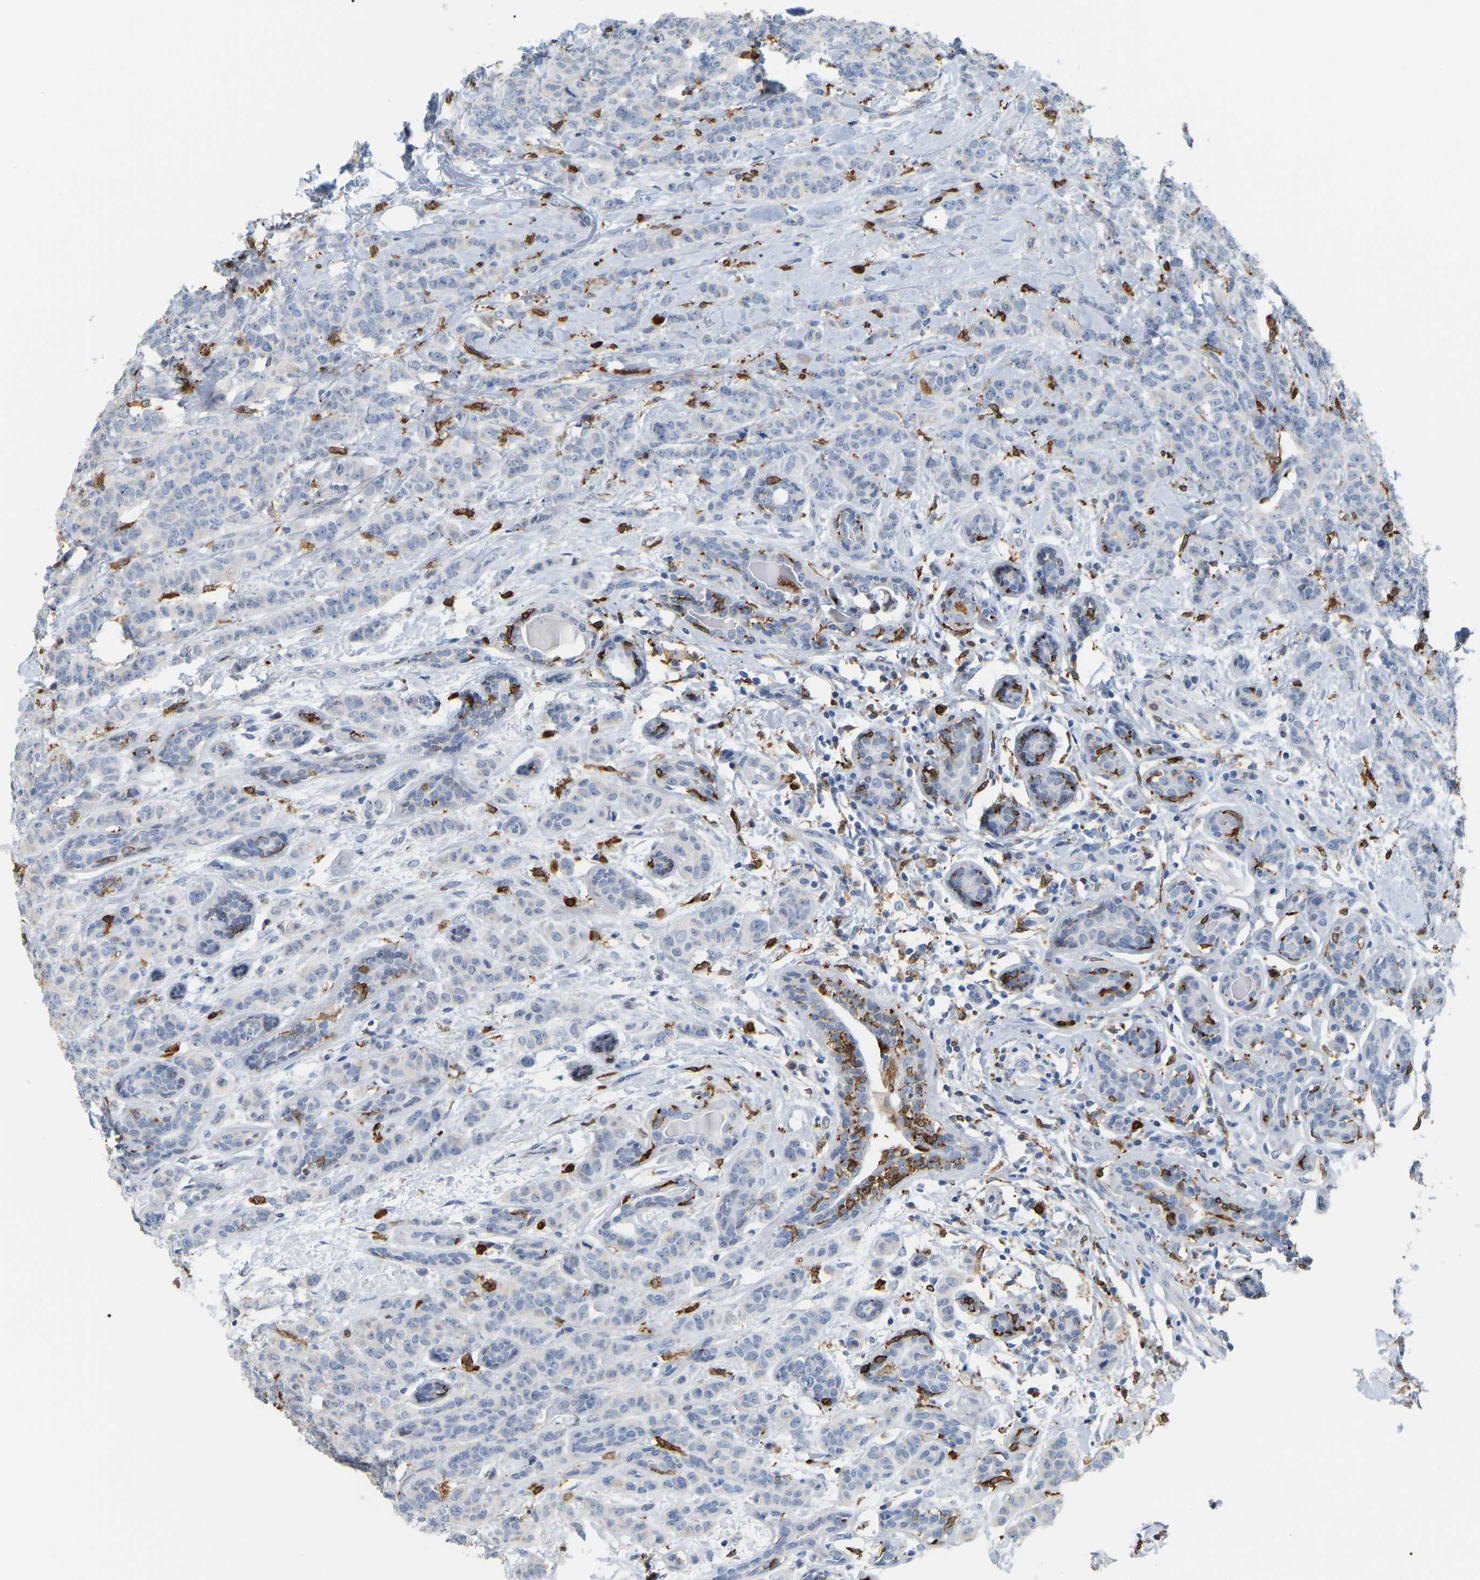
{"staining": {"intensity": "negative", "quantity": "none", "location": "none"}, "tissue": "breast cancer", "cell_type": "Tumor cells", "image_type": "cancer", "snomed": [{"axis": "morphology", "description": "Normal tissue, NOS"}, {"axis": "morphology", "description": "Duct carcinoma"}, {"axis": "topography", "description": "Breast"}], "caption": "This image is of breast cancer (infiltrating ductal carcinoma) stained with immunohistochemistry to label a protein in brown with the nuclei are counter-stained blue. There is no expression in tumor cells.", "gene": "PTGS1", "patient": {"sex": "female", "age": 40}}